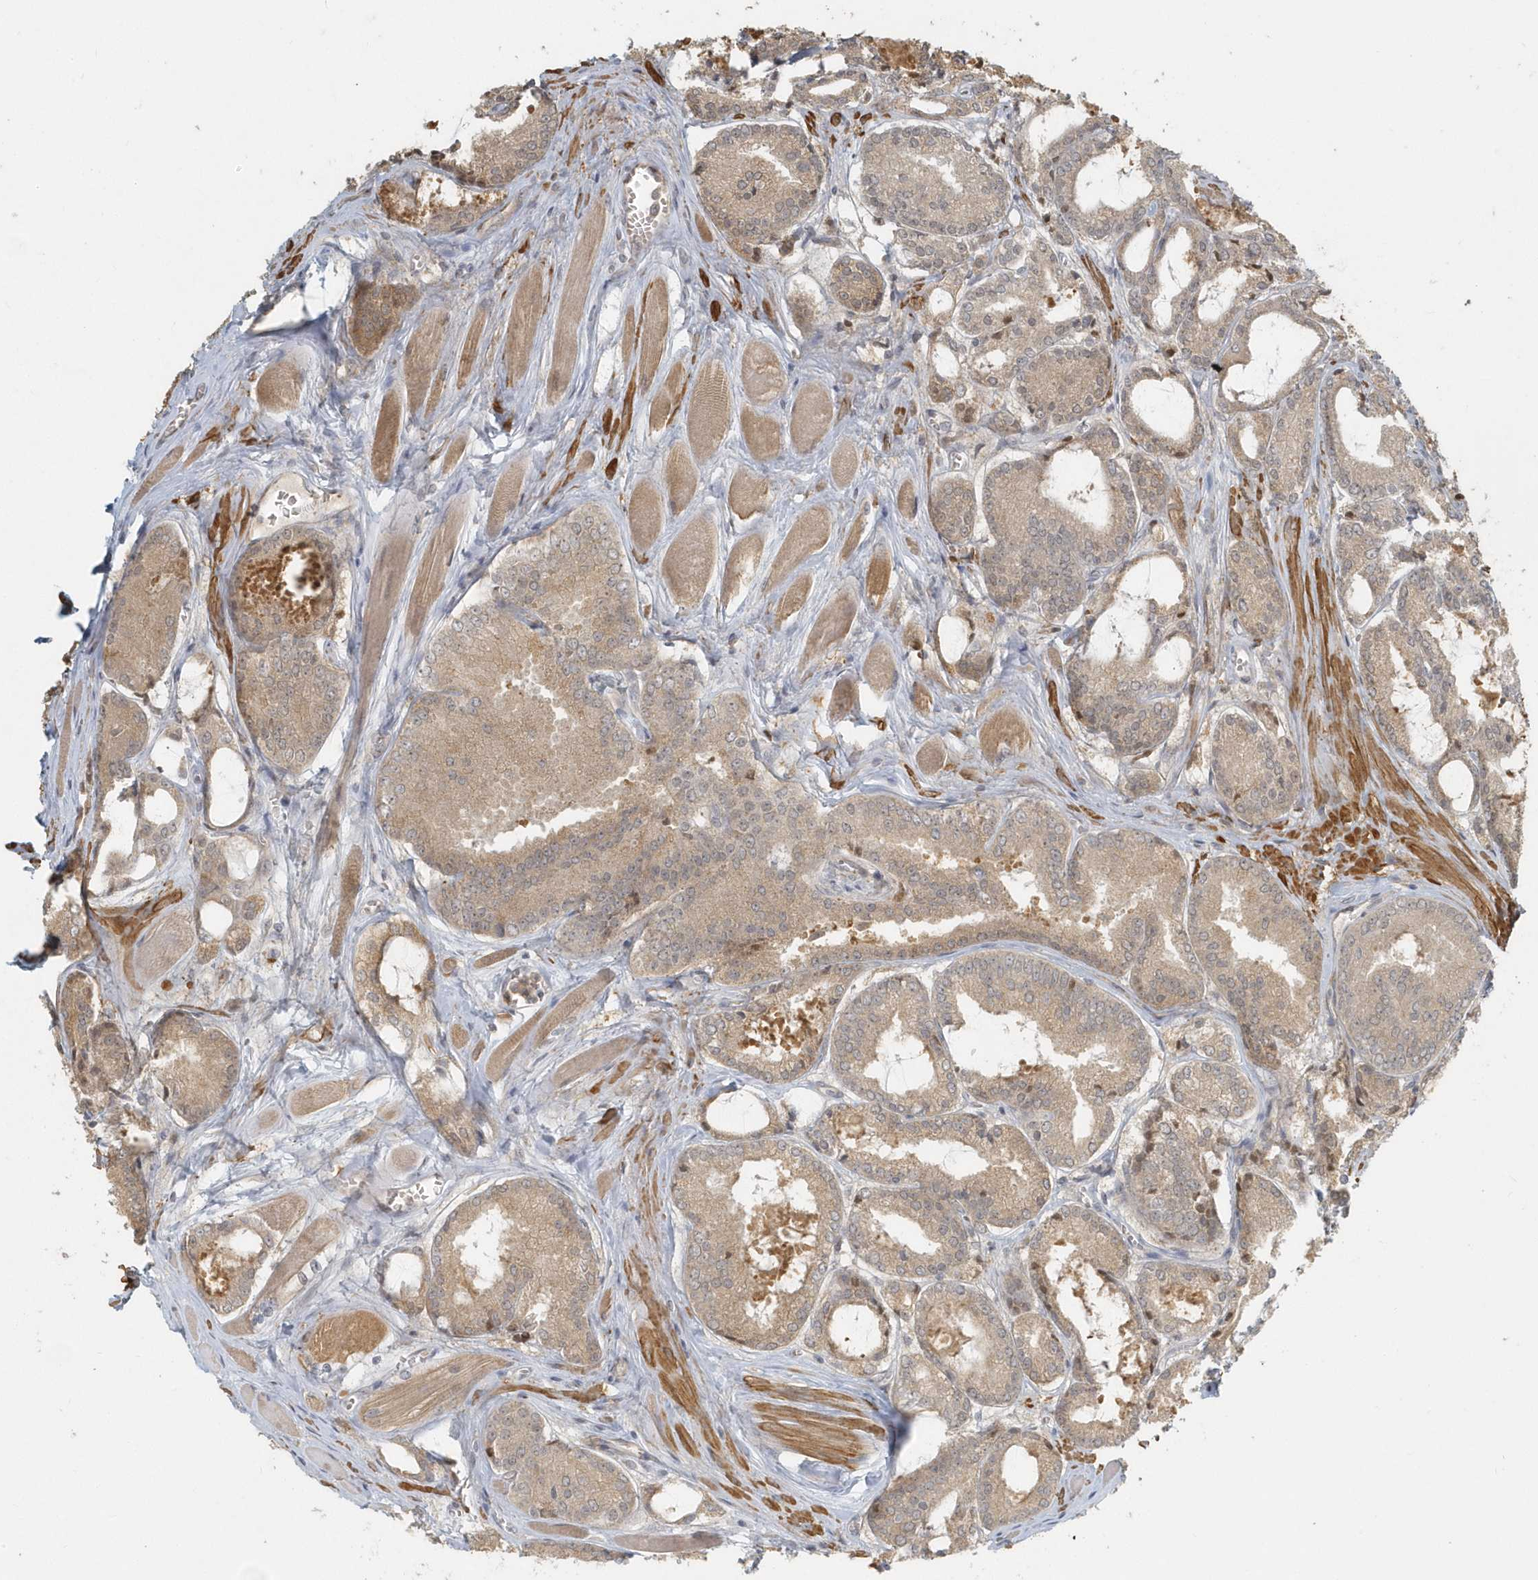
{"staining": {"intensity": "moderate", "quantity": ">75%", "location": "cytoplasmic/membranous"}, "tissue": "prostate cancer", "cell_type": "Tumor cells", "image_type": "cancer", "snomed": [{"axis": "morphology", "description": "Adenocarcinoma, Low grade"}, {"axis": "topography", "description": "Prostate"}], "caption": "Prostate low-grade adenocarcinoma stained for a protein (brown) shows moderate cytoplasmic/membranous positive positivity in about >75% of tumor cells.", "gene": "NAPB", "patient": {"sex": "male", "age": 67}}